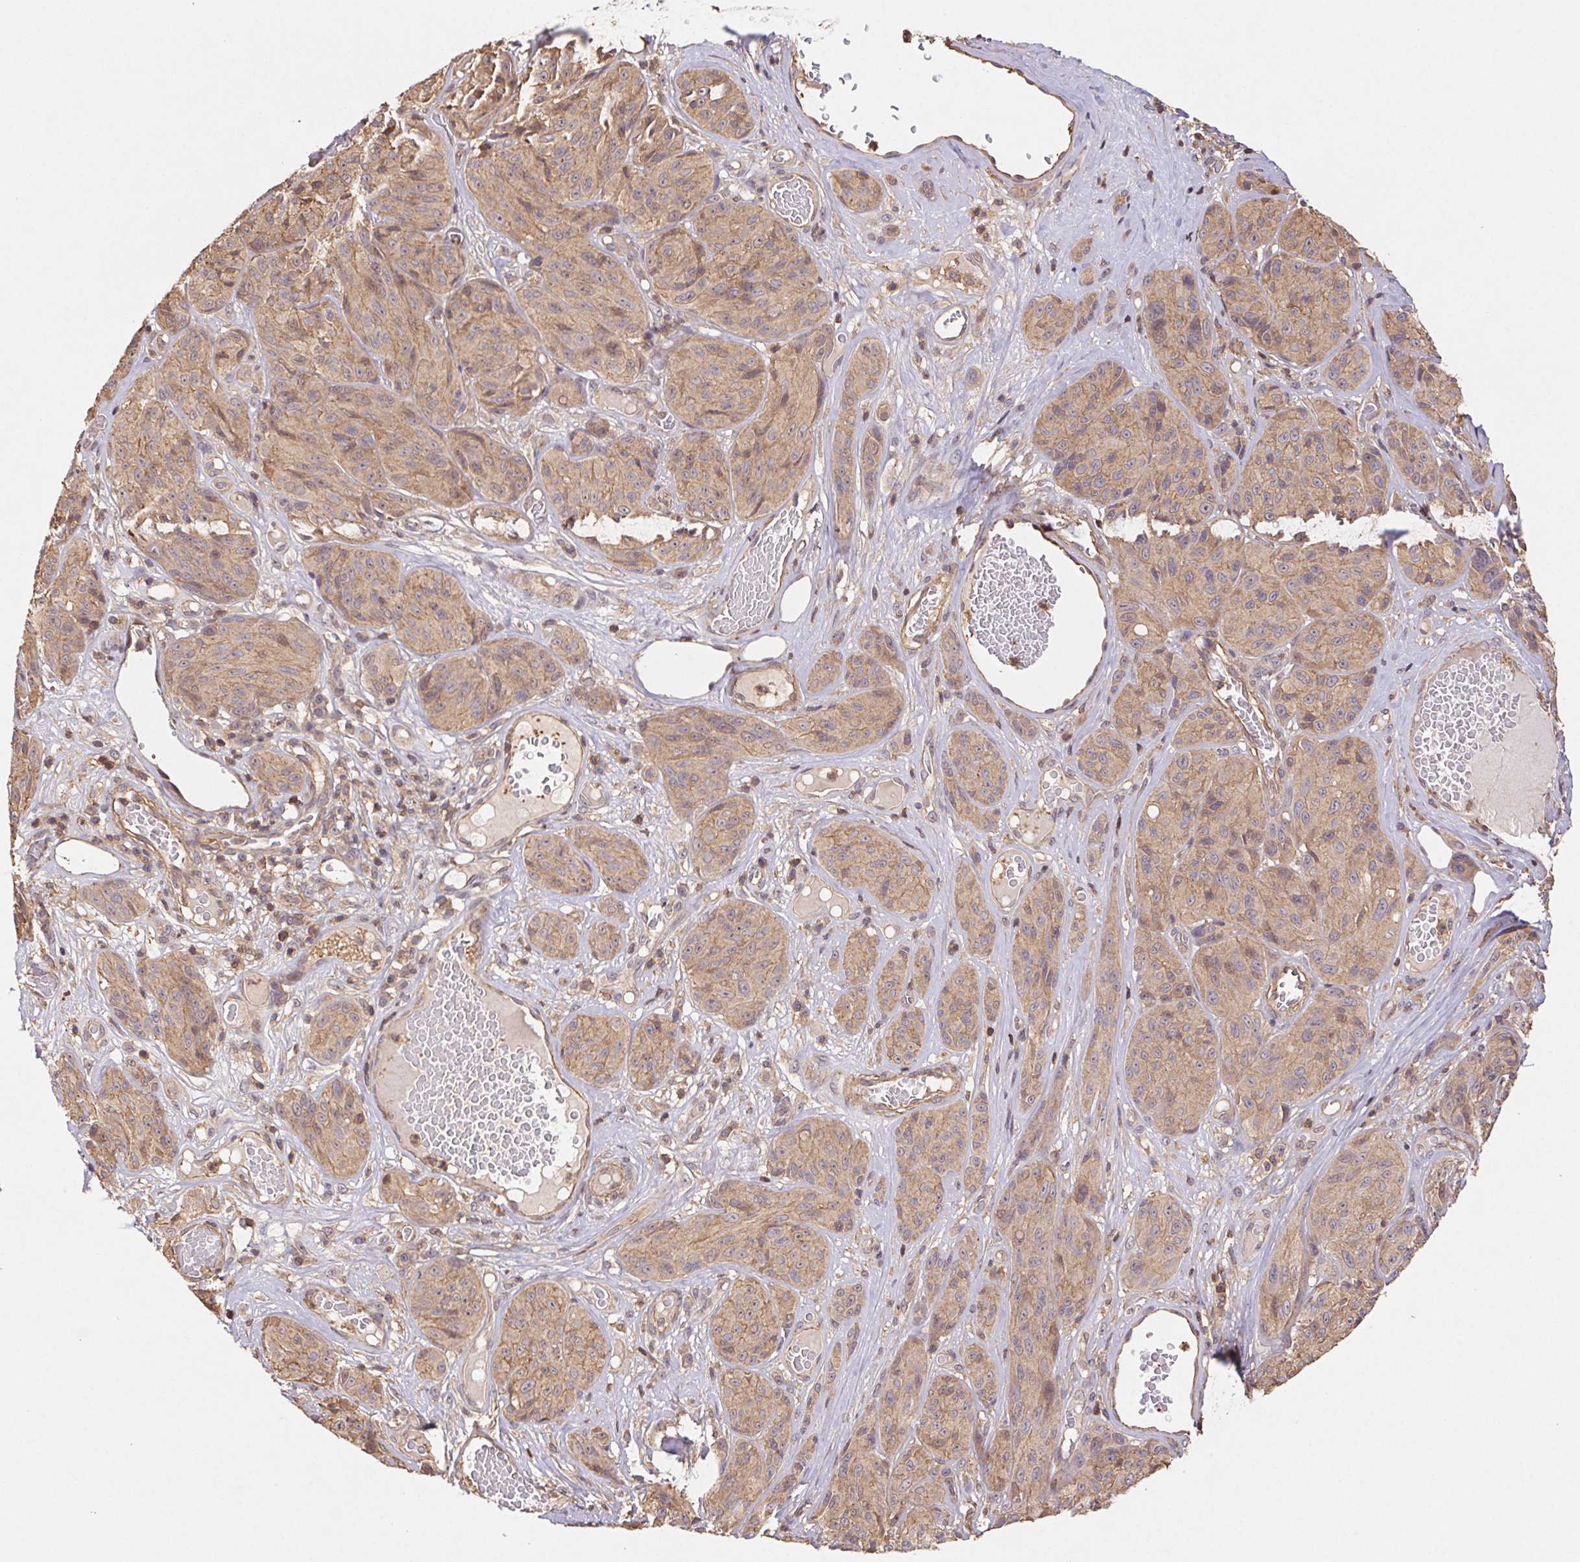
{"staining": {"intensity": "weak", "quantity": ">75%", "location": "cytoplasmic/membranous"}, "tissue": "melanoma", "cell_type": "Tumor cells", "image_type": "cancer", "snomed": [{"axis": "morphology", "description": "Malignant melanoma, NOS"}, {"axis": "topography", "description": "Skin"}], "caption": "Immunohistochemistry (IHC) of human malignant melanoma shows low levels of weak cytoplasmic/membranous expression in approximately >75% of tumor cells.", "gene": "ATG10", "patient": {"sex": "male", "age": 91}}